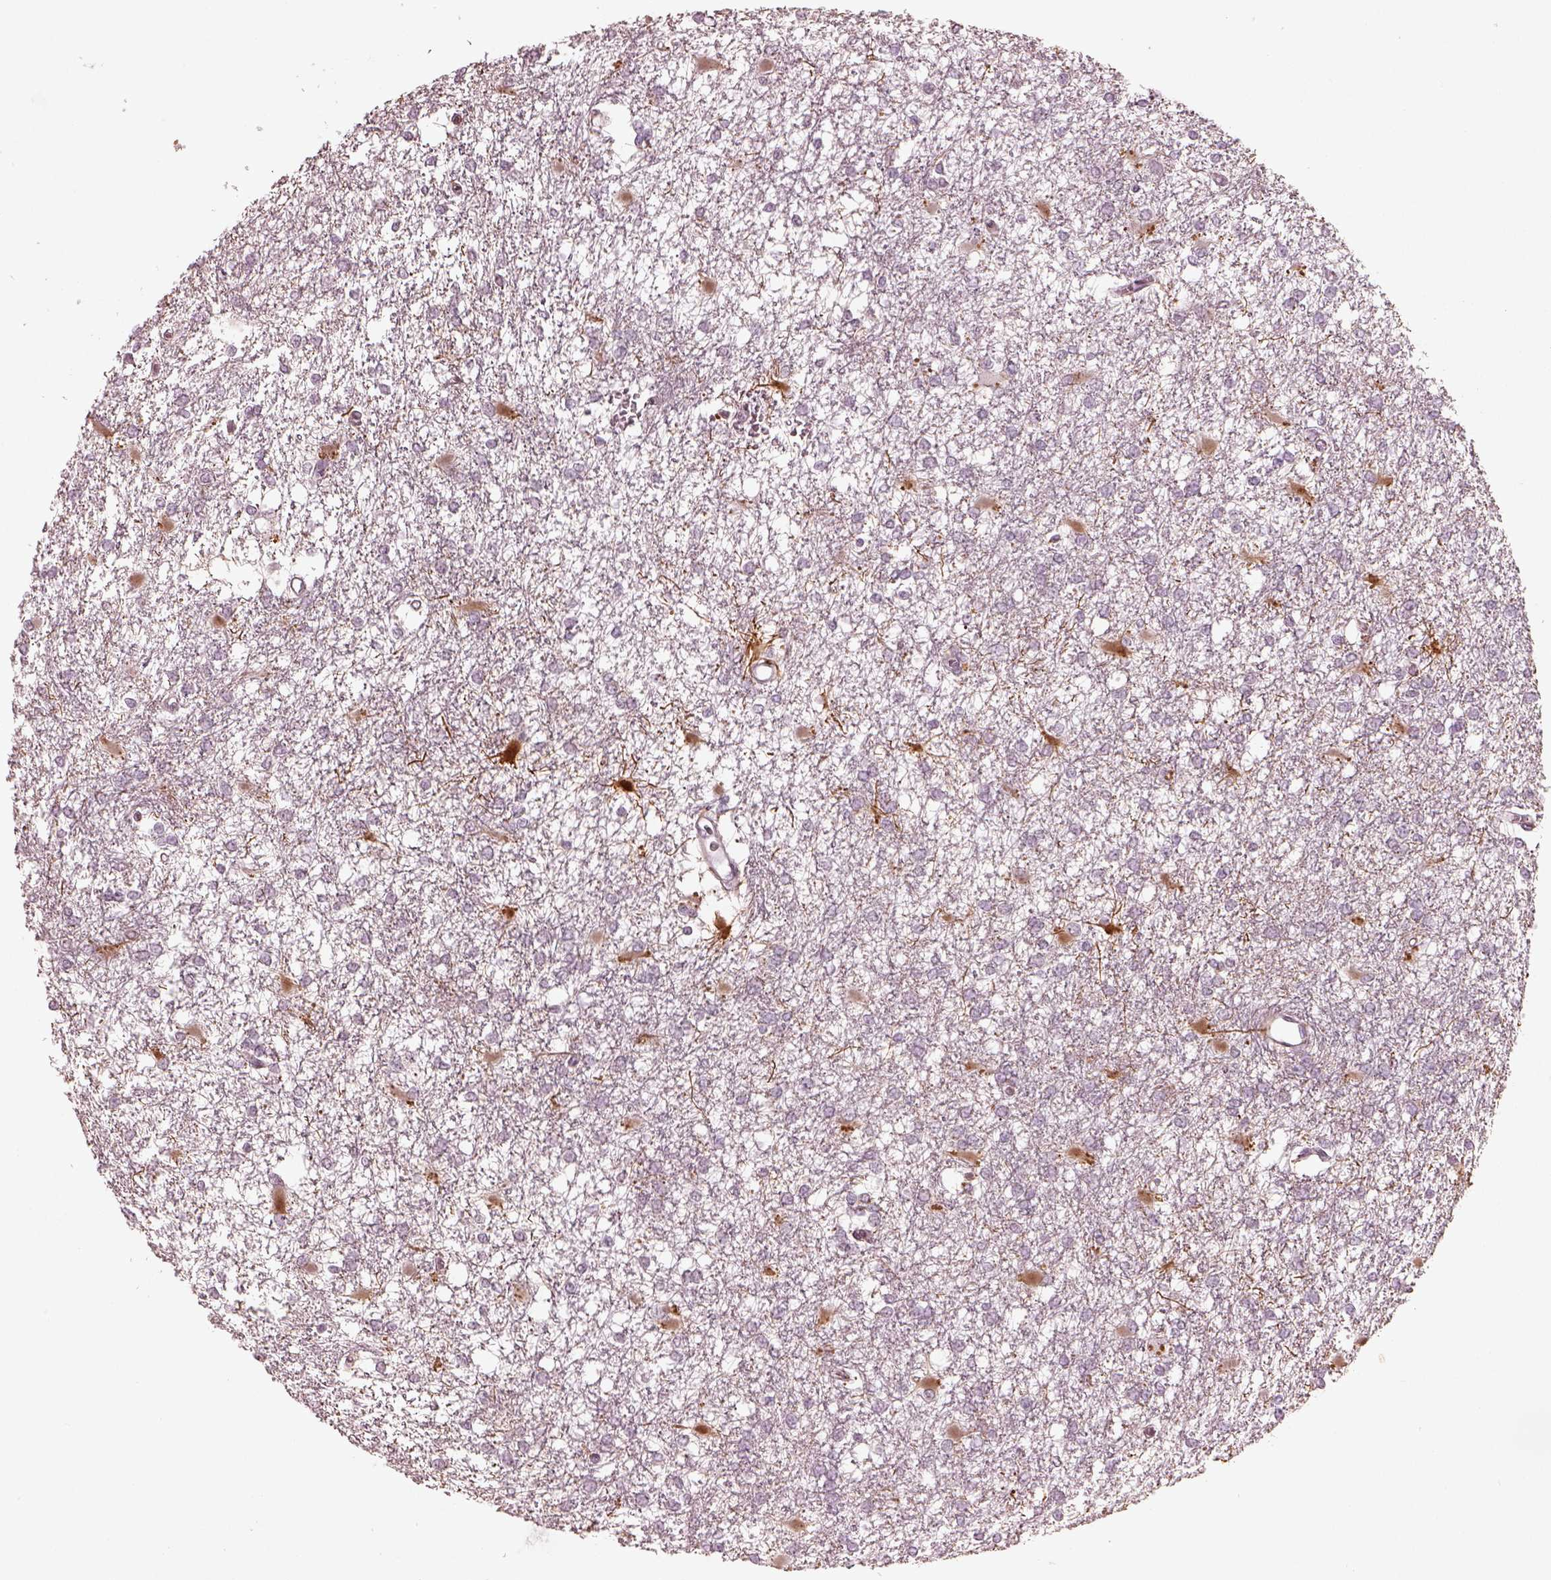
{"staining": {"intensity": "negative", "quantity": "none", "location": "none"}, "tissue": "glioma", "cell_type": "Tumor cells", "image_type": "cancer", "snomed": [{"axis": "morphology", "description": "Glioma, malignant, High grade"}, {"axis": "topography", "description": "Cerebral cortex"}], "caption": "Immunohistochemical staining of human malignant glioma (high-grade) demonstrates no significant positivity in tumor cells. (DAB IHC, high magnification).", "gene": "ADRB3", "patient": {"sex": "male", "age": 79}}